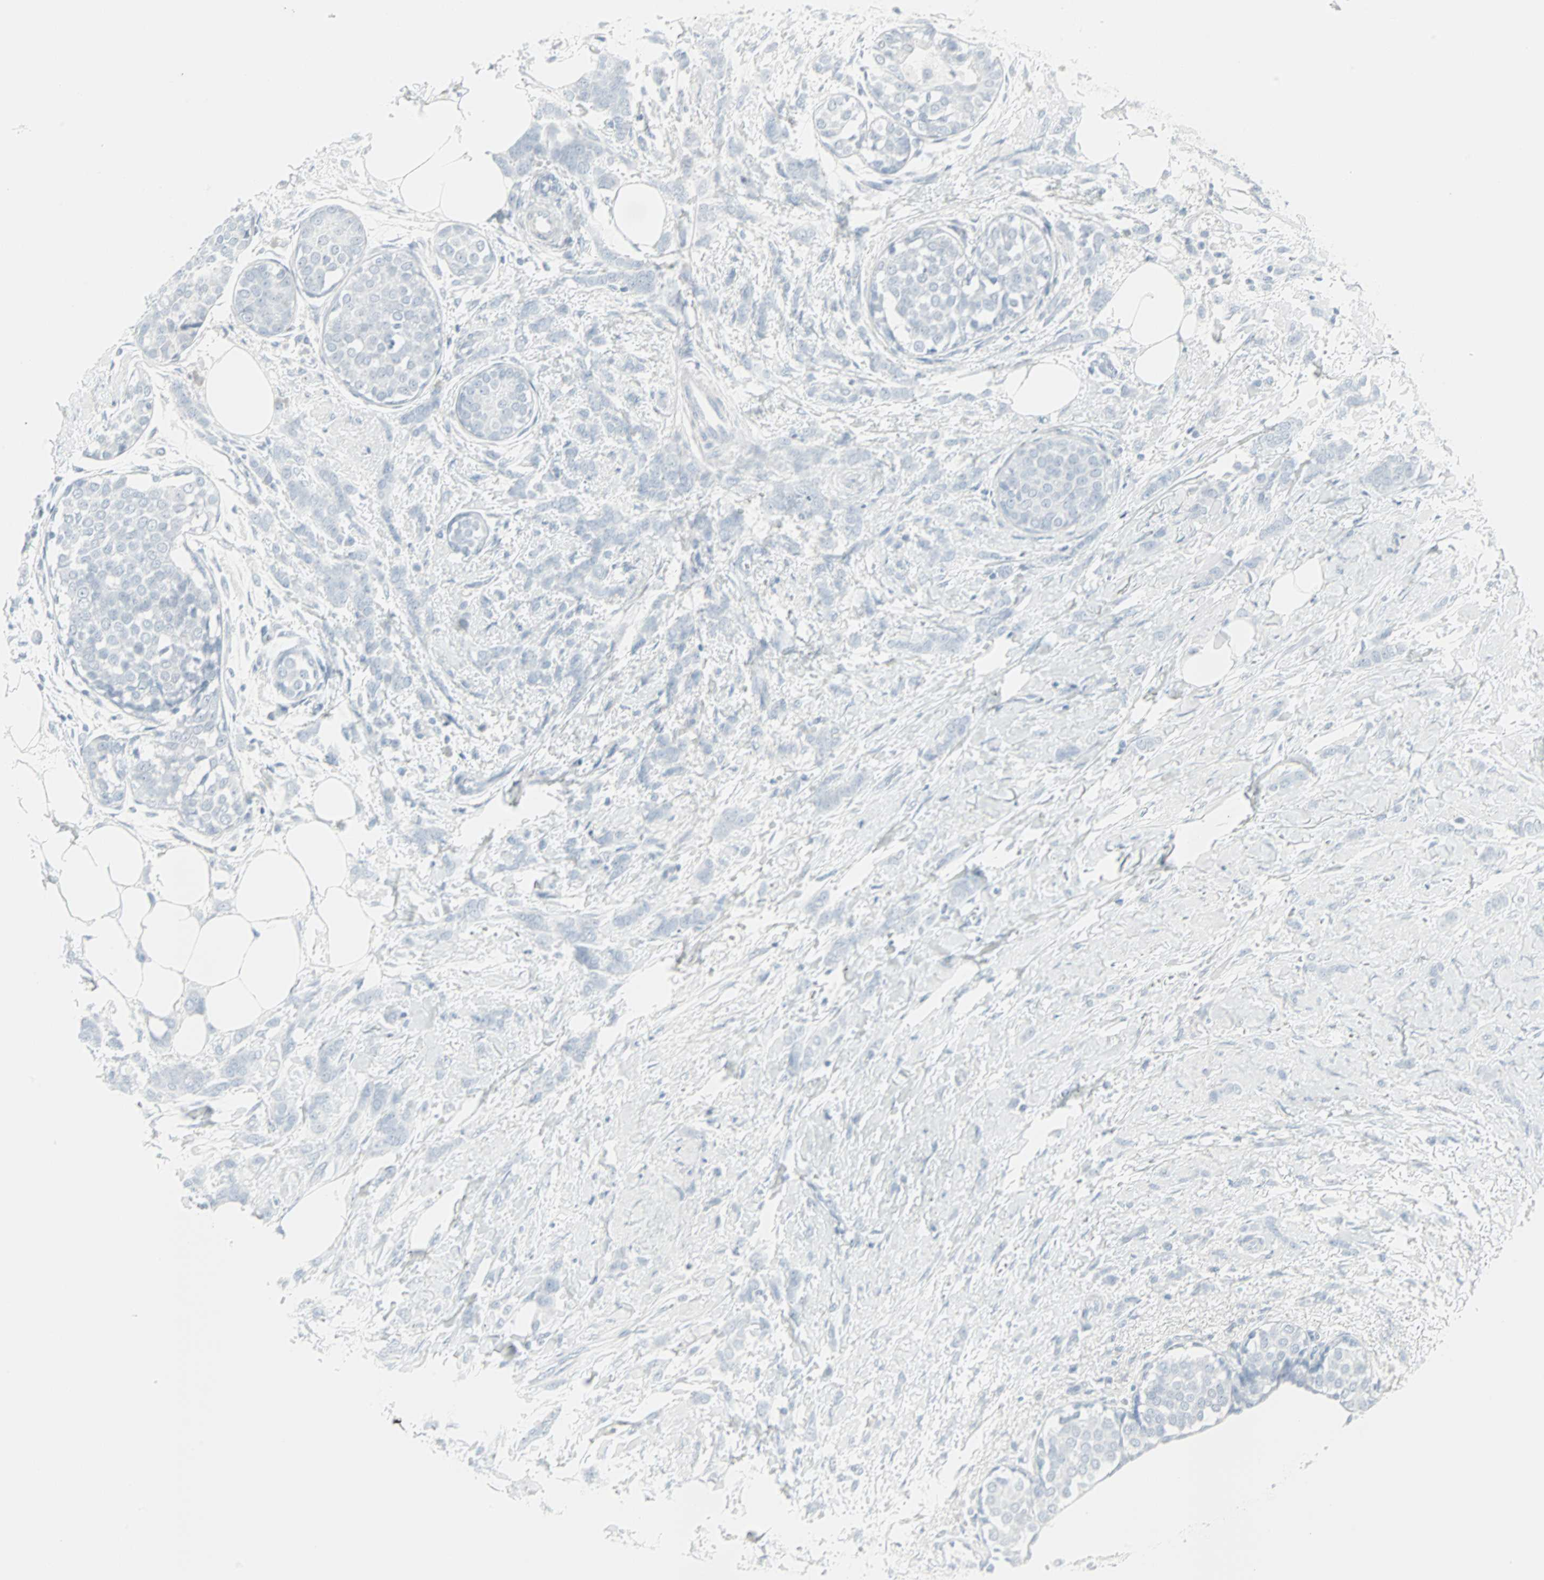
{"staining": {"intensity": "negative", "quantity": "none", "location": "none"}, "tissue": "breast cancer", "cell_type": "Tumor cells", "image_type": "cancer", "snomed": [{"axis": "morphology", "description": "Lobular carcinoma, in situ"}, {"axis": "morphology", "description": "Lobular carcinoma"}, {"axis": "topography", "description": "Breast"}], "caption": "This is a image of IHC staining of breast cancer, which shows no staining in tumor cells. (Brightfield microscopy of DAB (3,3'-diaminobenzidine) immunohistochemistry (IHC) at high magnification).", "gene": "LANCL3", "patient": {"sex": "female", "age": 41}}